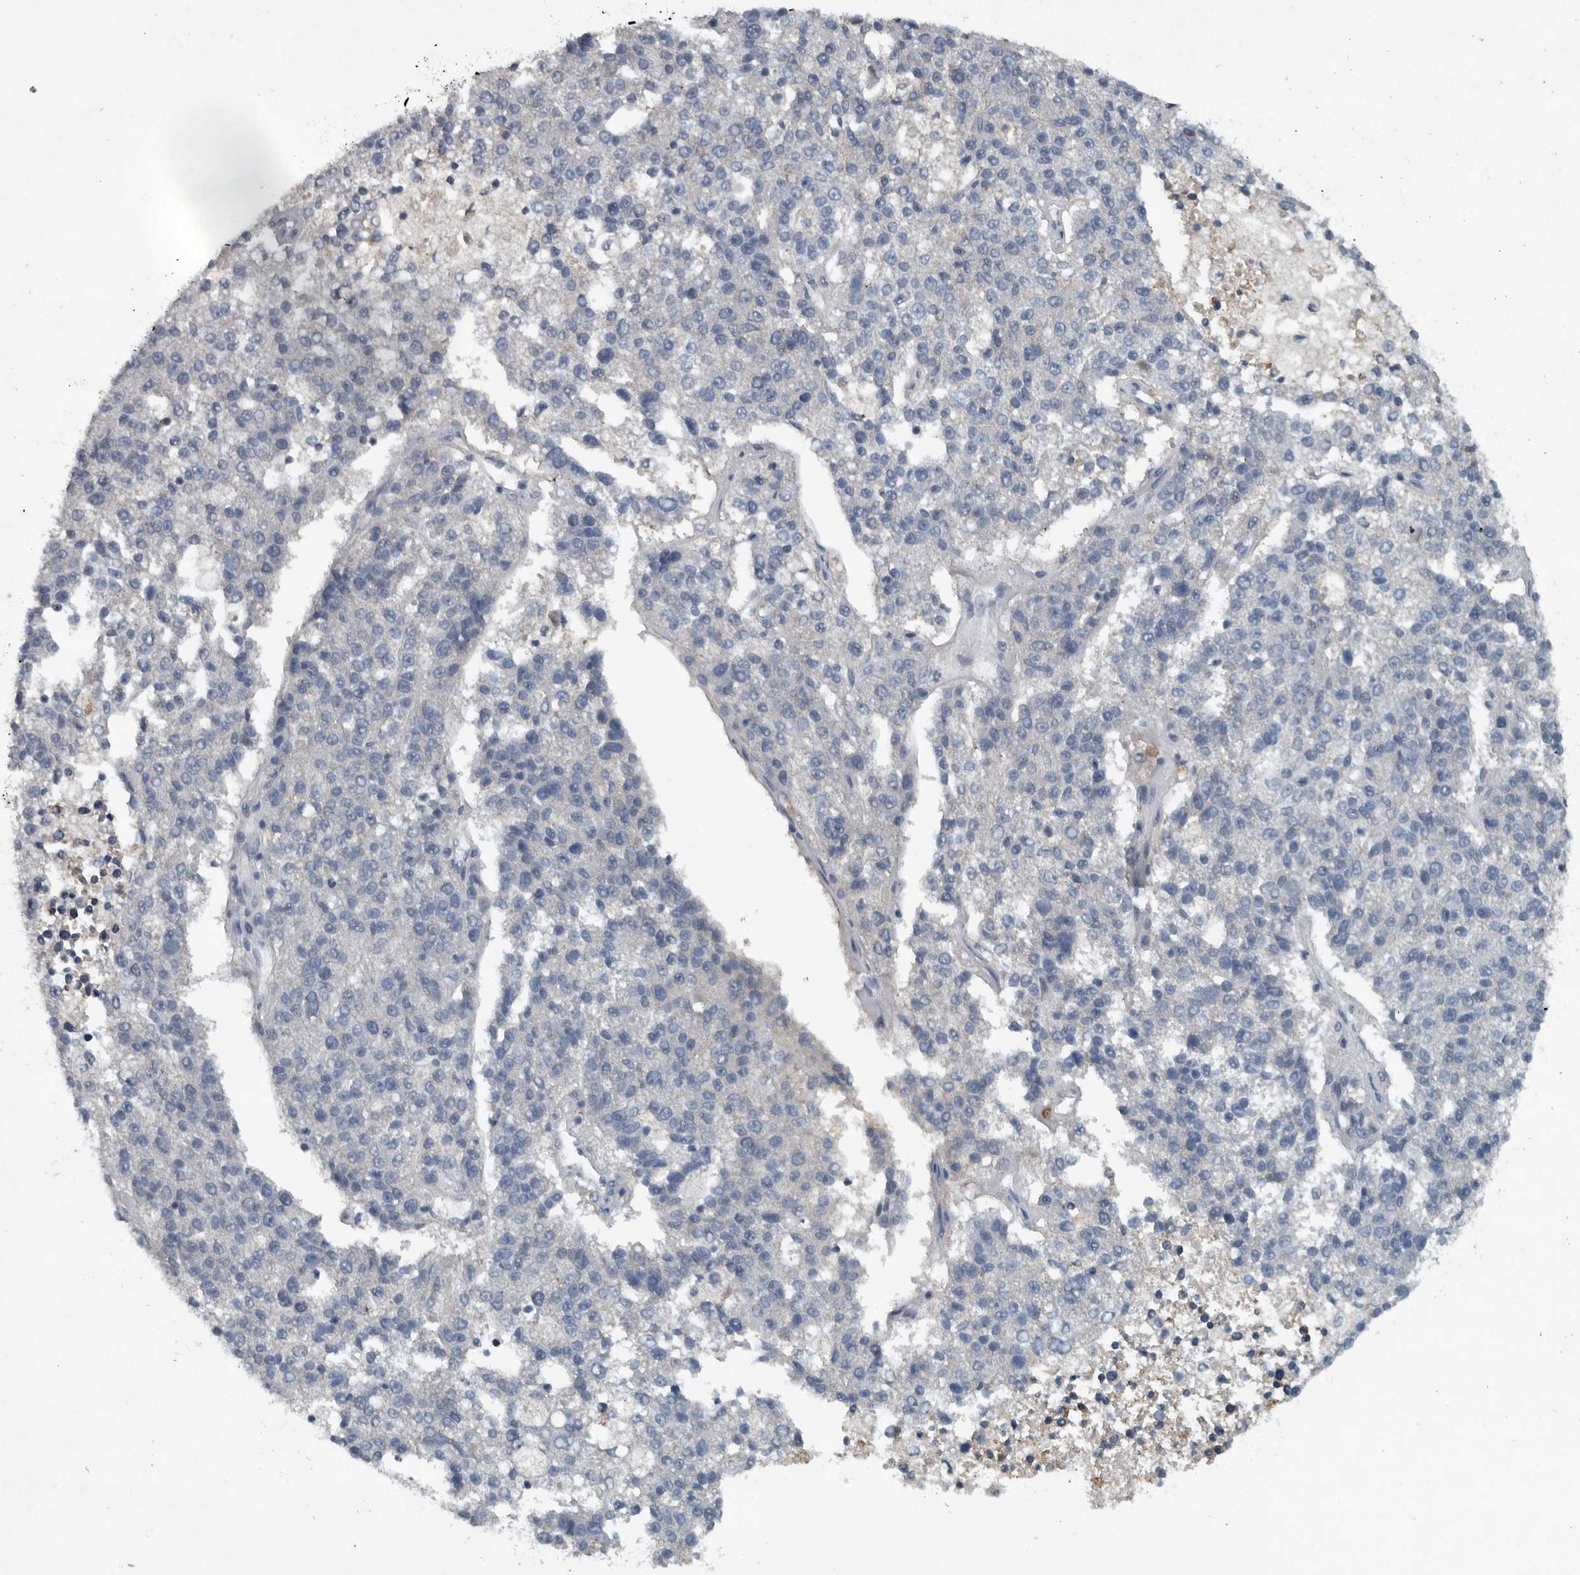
{"staining": {"intensity": "negative", "quantity": "none", "location": "none"}, "tissue": "pancreatic cancer", "cell_type": "Tumor cells", "image_type": "cancer", "snomed": [{"axis": "morphology", "description": "Adenocarcinoma, NOS"}, {"axis": "topography", "description": "Pancreas"}], "caption": "Pancreatic cancer (adenocarcinoma) stained for a protein using immunohistochemistry (IHC) demonstrates no staining tumor cells.", "gene": "IL20", "patient": {"sex": "female", "age": 61}}